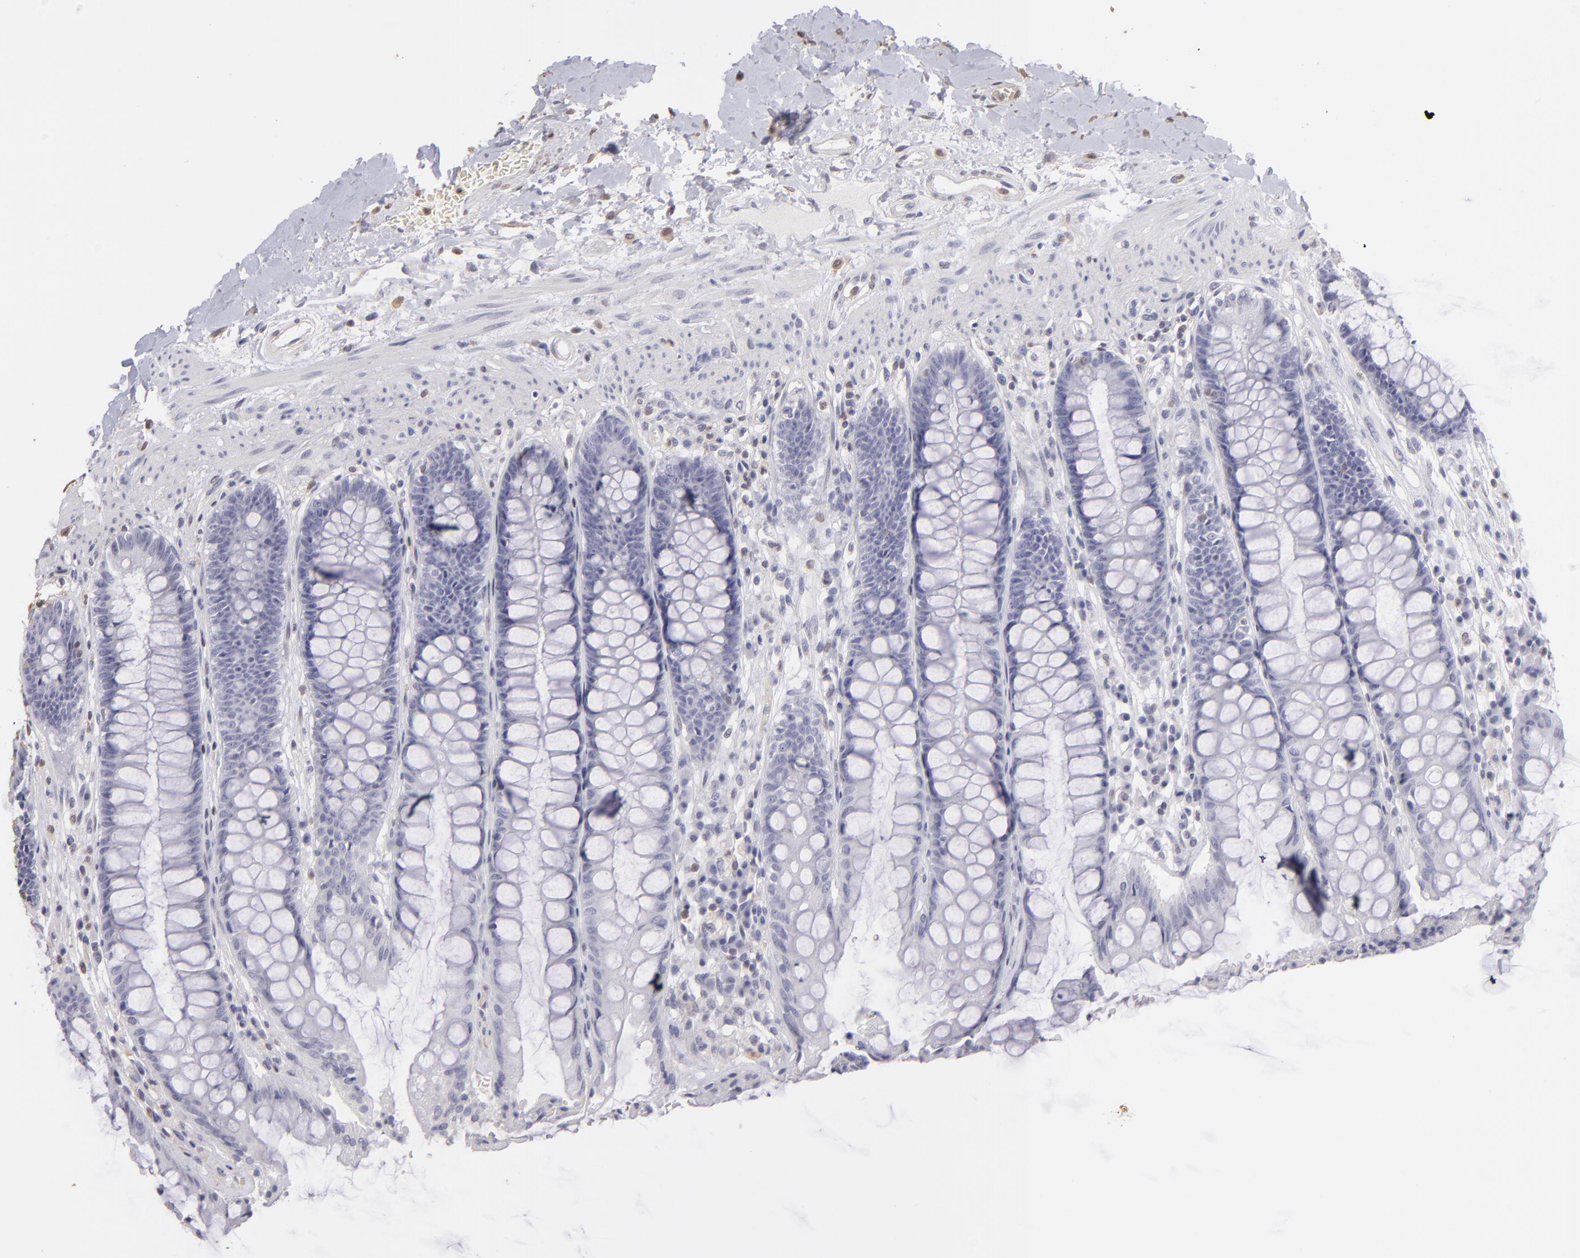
{"staining": {"intensity": "negative", "quantity": "none", "location": "none"}, "tissue": "rectum", "cell_type": "Glandular cells", "image_type": "normal", "snomed": [{"axis": "morphology", "description": "Normal tissue, NOS"}, {"axis": "topography", "description": "Rectum"}], "caption": "Human rectum stained for a protein using immunohistochemistry shows no positivity in glandular cells.", "gene": "S100A2", "patient": {"sex": "female", "age": 46}}